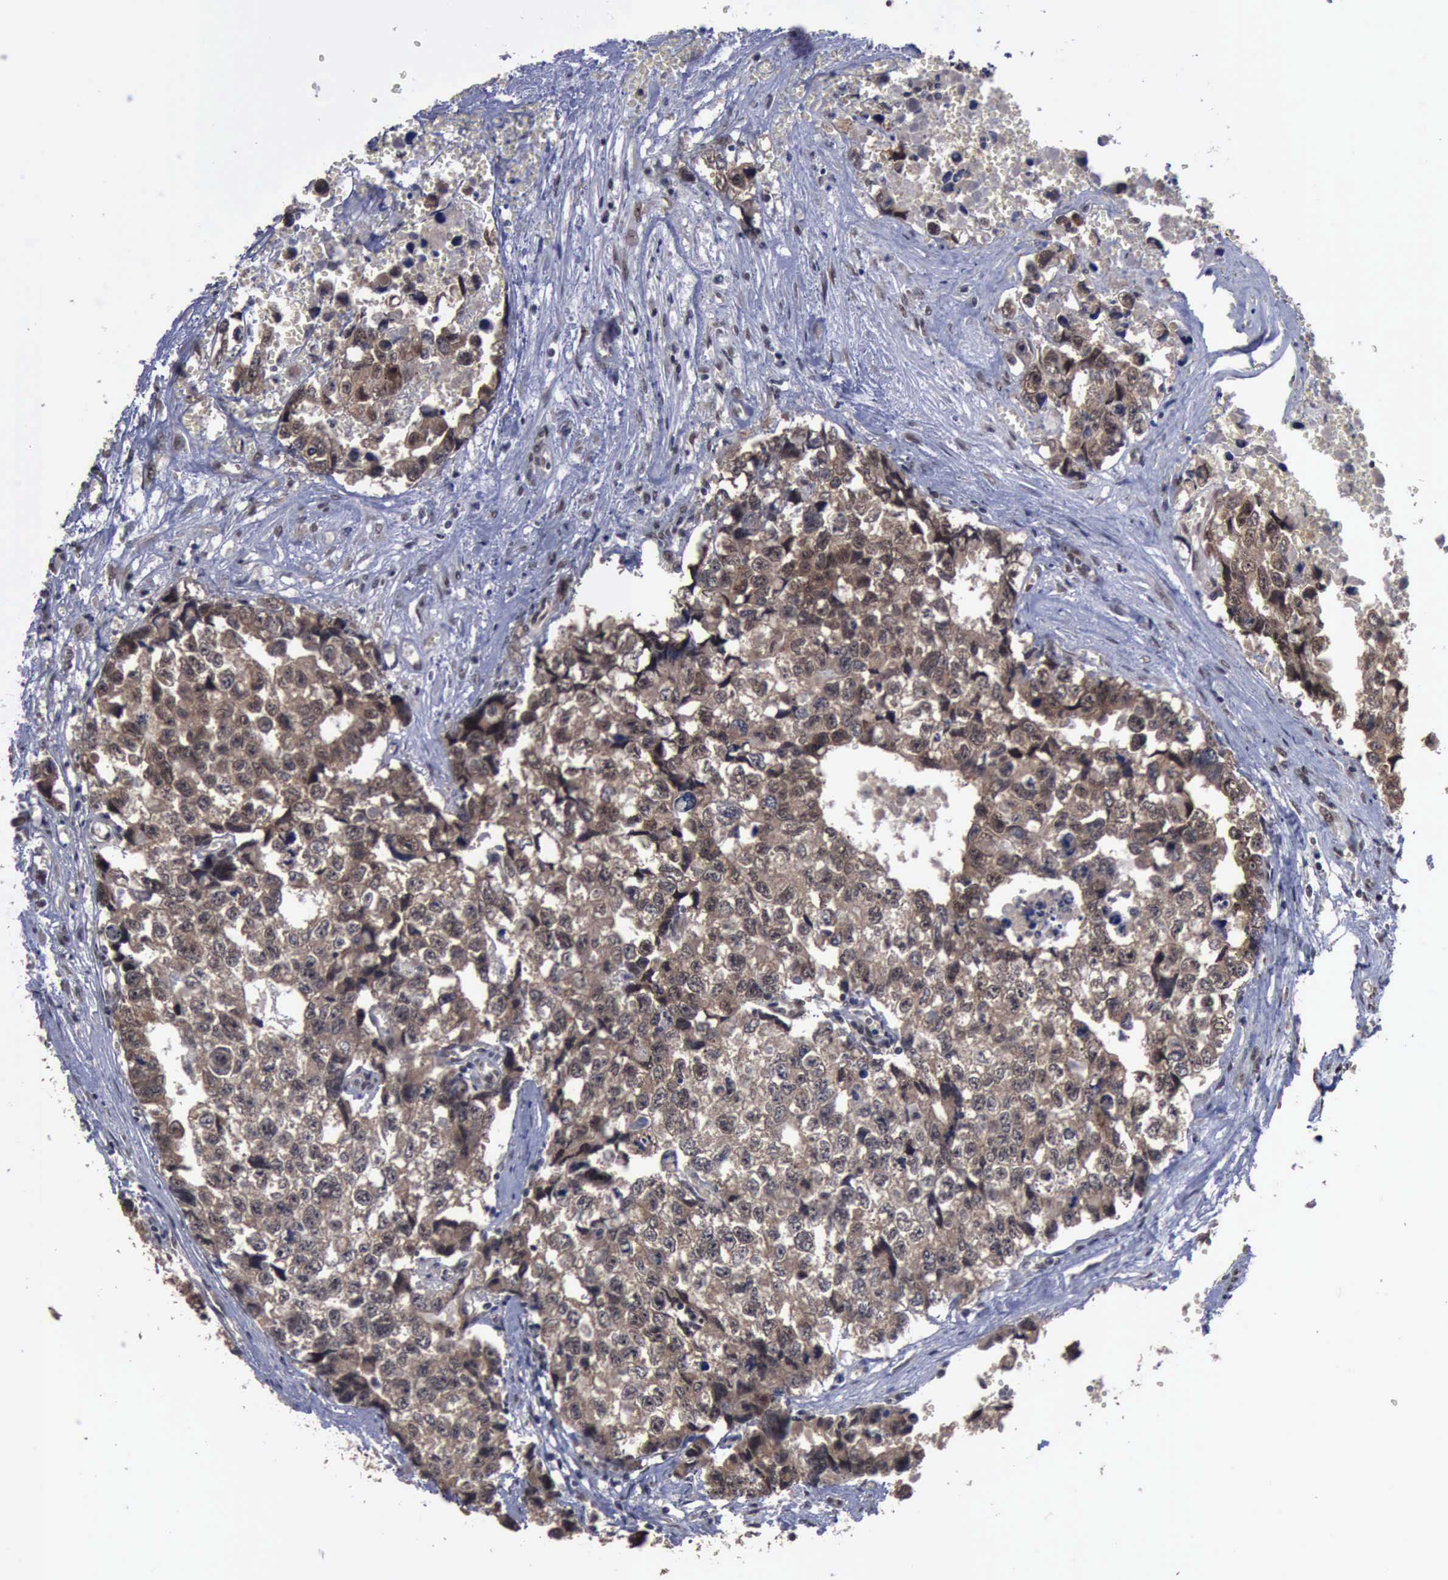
{"staining": {"intensity": "moderate", "quantity": ">75%", "location": "cytoplasmic/membranous"}, "tissue": "testis cancer", "cell_type": "Tumor cells", "image_type": "cancer", "snomed": [{"axis": "morphology", "description": "Carcinoma, Embryonal, NOS"}, {"axis": "topography", "description": "Testis"}], "caption": "High-magnification brightfield microscopy of testis cancer stained with DAB (3,3'-diaminobenzidine) (brown) and counterstained with hematoxylin (blue). tumor cells exhibit moderate cytoplasmic/membranous positivity is present in about>75% of cells.", "gene": "RTCB", "patient": {"sex": "male", "age": 31}}